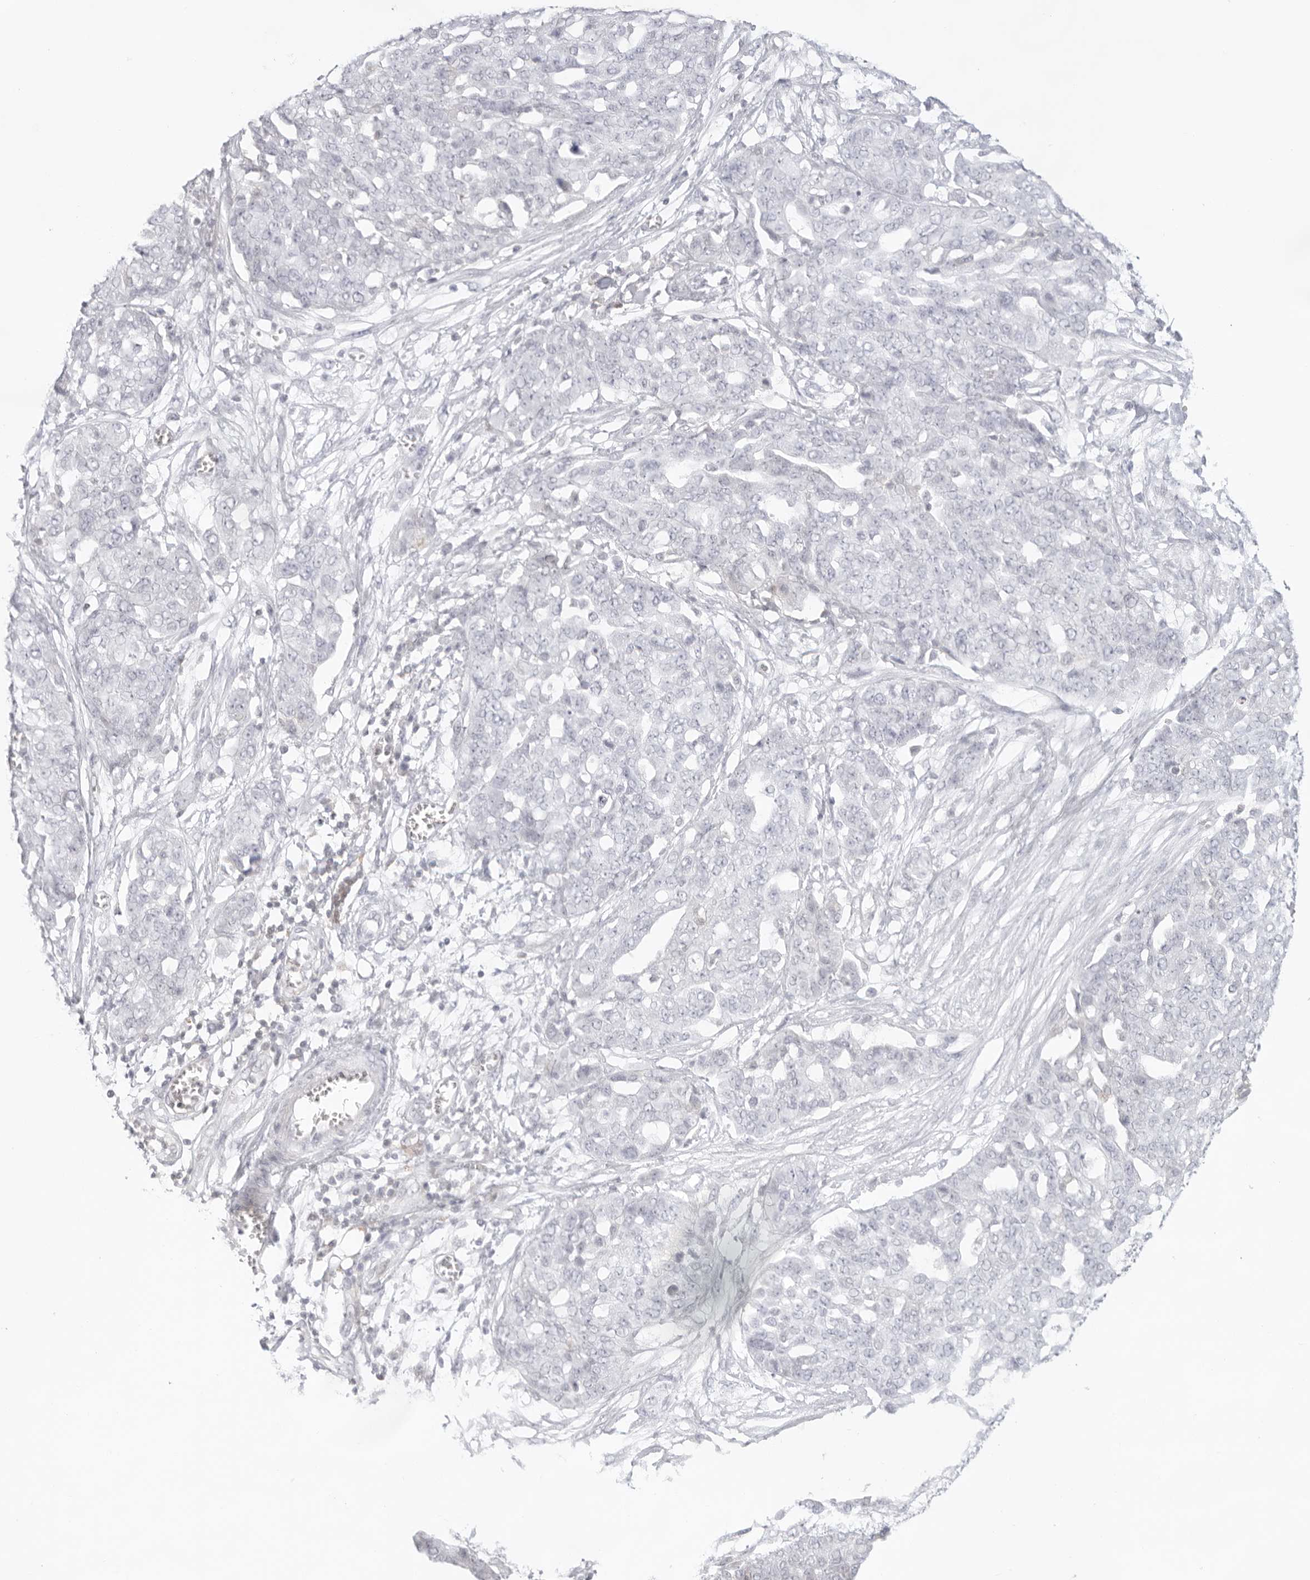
{"staining": {"intensity": "negative", "quantity": "none", "location": "none"}, "tissue": "ovarian cancer", "cell_type": "Tumor cells", "image_type": "cancer", "snomed": [{"axis": "morphology", "description": "Cystadenocarcinoma, serous, NOS"}, {"axis": "topography", "description": "Soft tissue"}, {"axis": "topography", "description": "Ovary"}], "caption": "Immunohistochemical staining of human ovarian cancer (serous cystadenocarcinoma) exhibits no significant staining in tumor cells. Nuclei are stained in blue.", "gene": "TNFRSF14", "patient": {"sex": "female", "age": 57}}